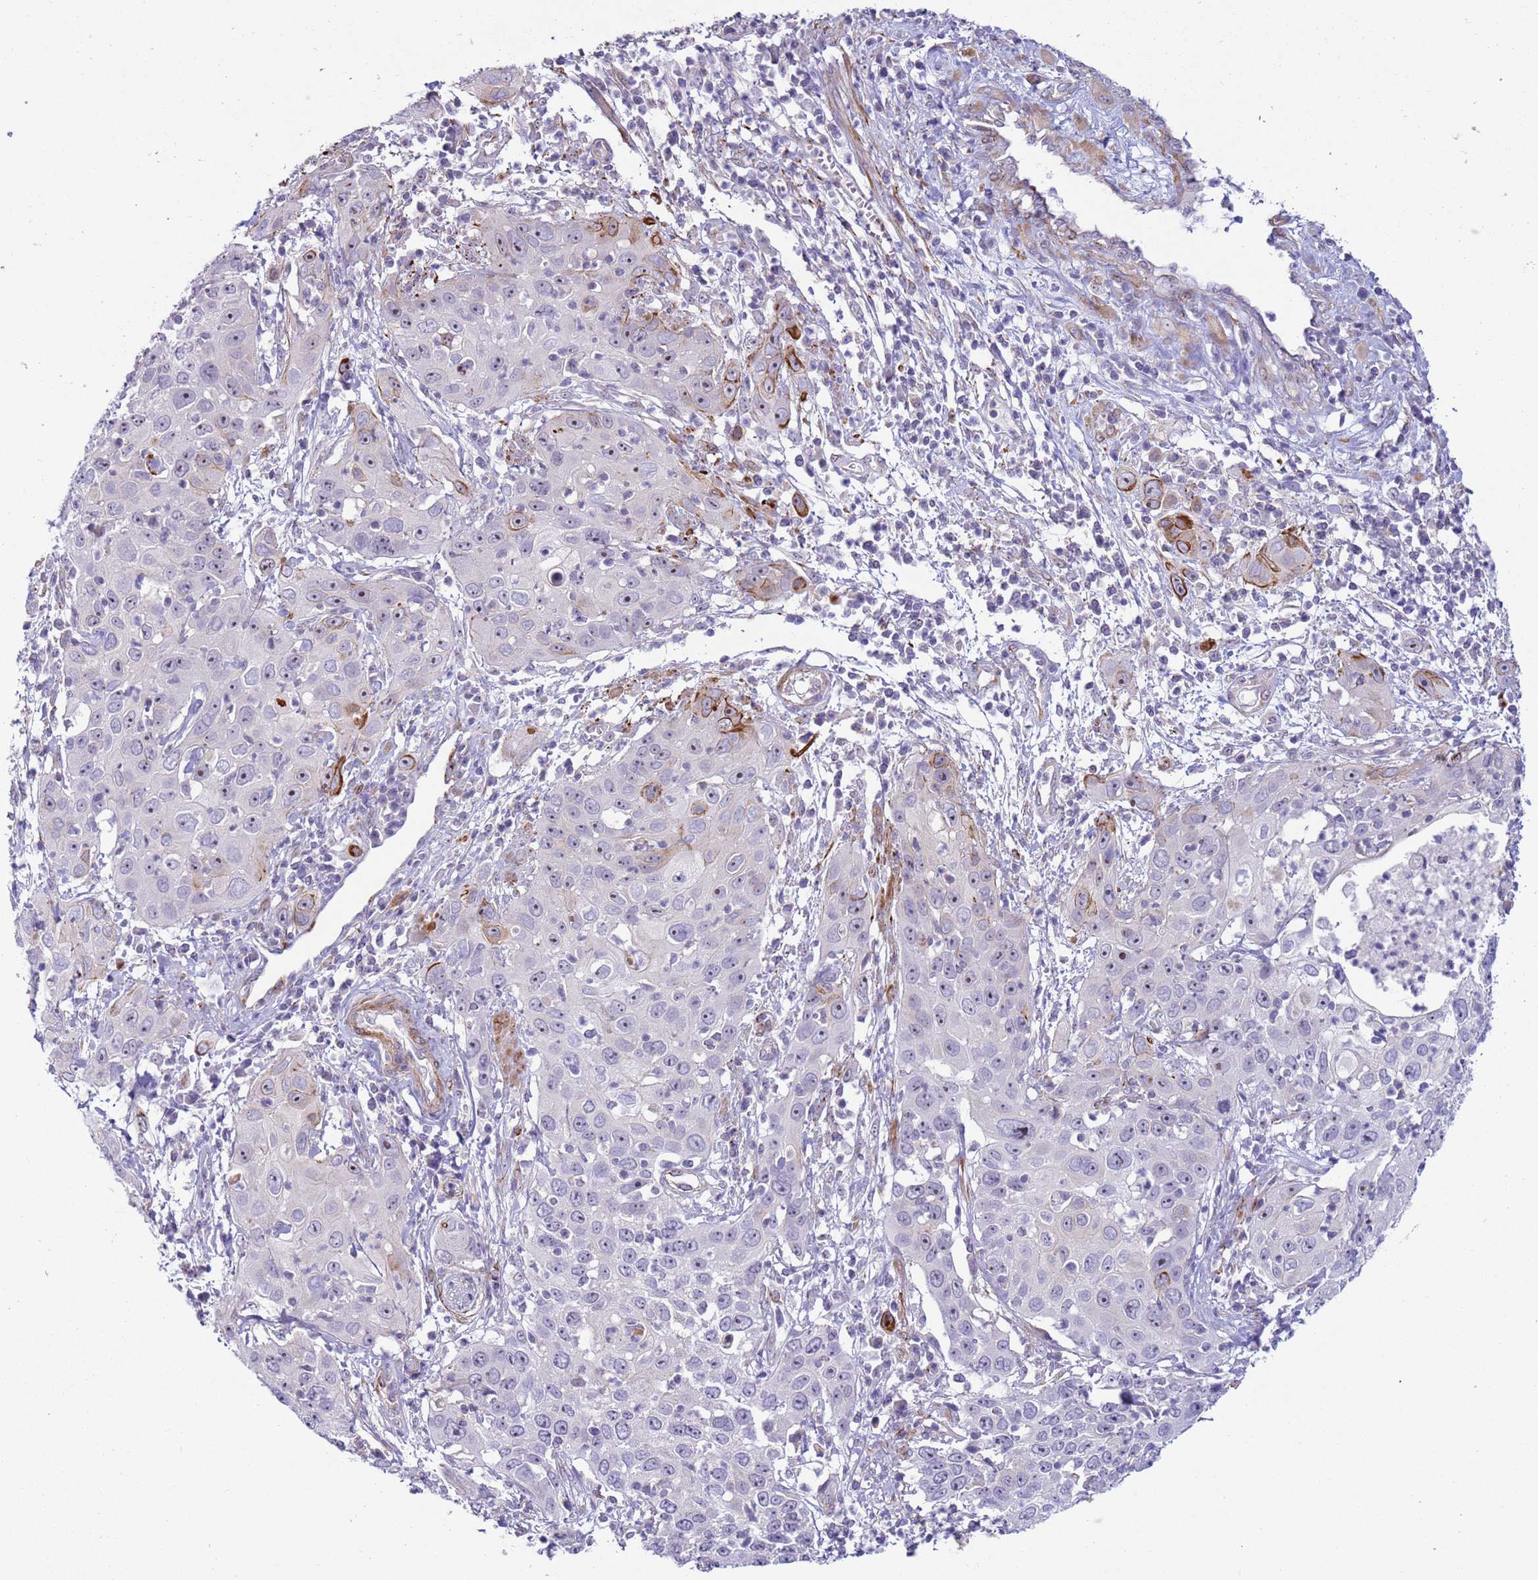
{"staining": {"intensity": "moderate", "quantity": "<25%", "location": "cytoplasmic/membranous,nuclear"}, "tissue": "cervical cancer", "cell_type": "Tumor cells", "image_type": "cancer", "snomed": [{"axis": "morphology", "description": "Squamous cell carcinoma, NOS"}, {"axis": "topography", "description": "Cervix"}], "caption": "A brown stain labels moderate cytoplasmic/membranous and nuclear staining of a protein in squamous cell carcinoma (cervical) tumor cells.", "gene": "HEATR1", "patient": {"sex": "female", "age": 36}}